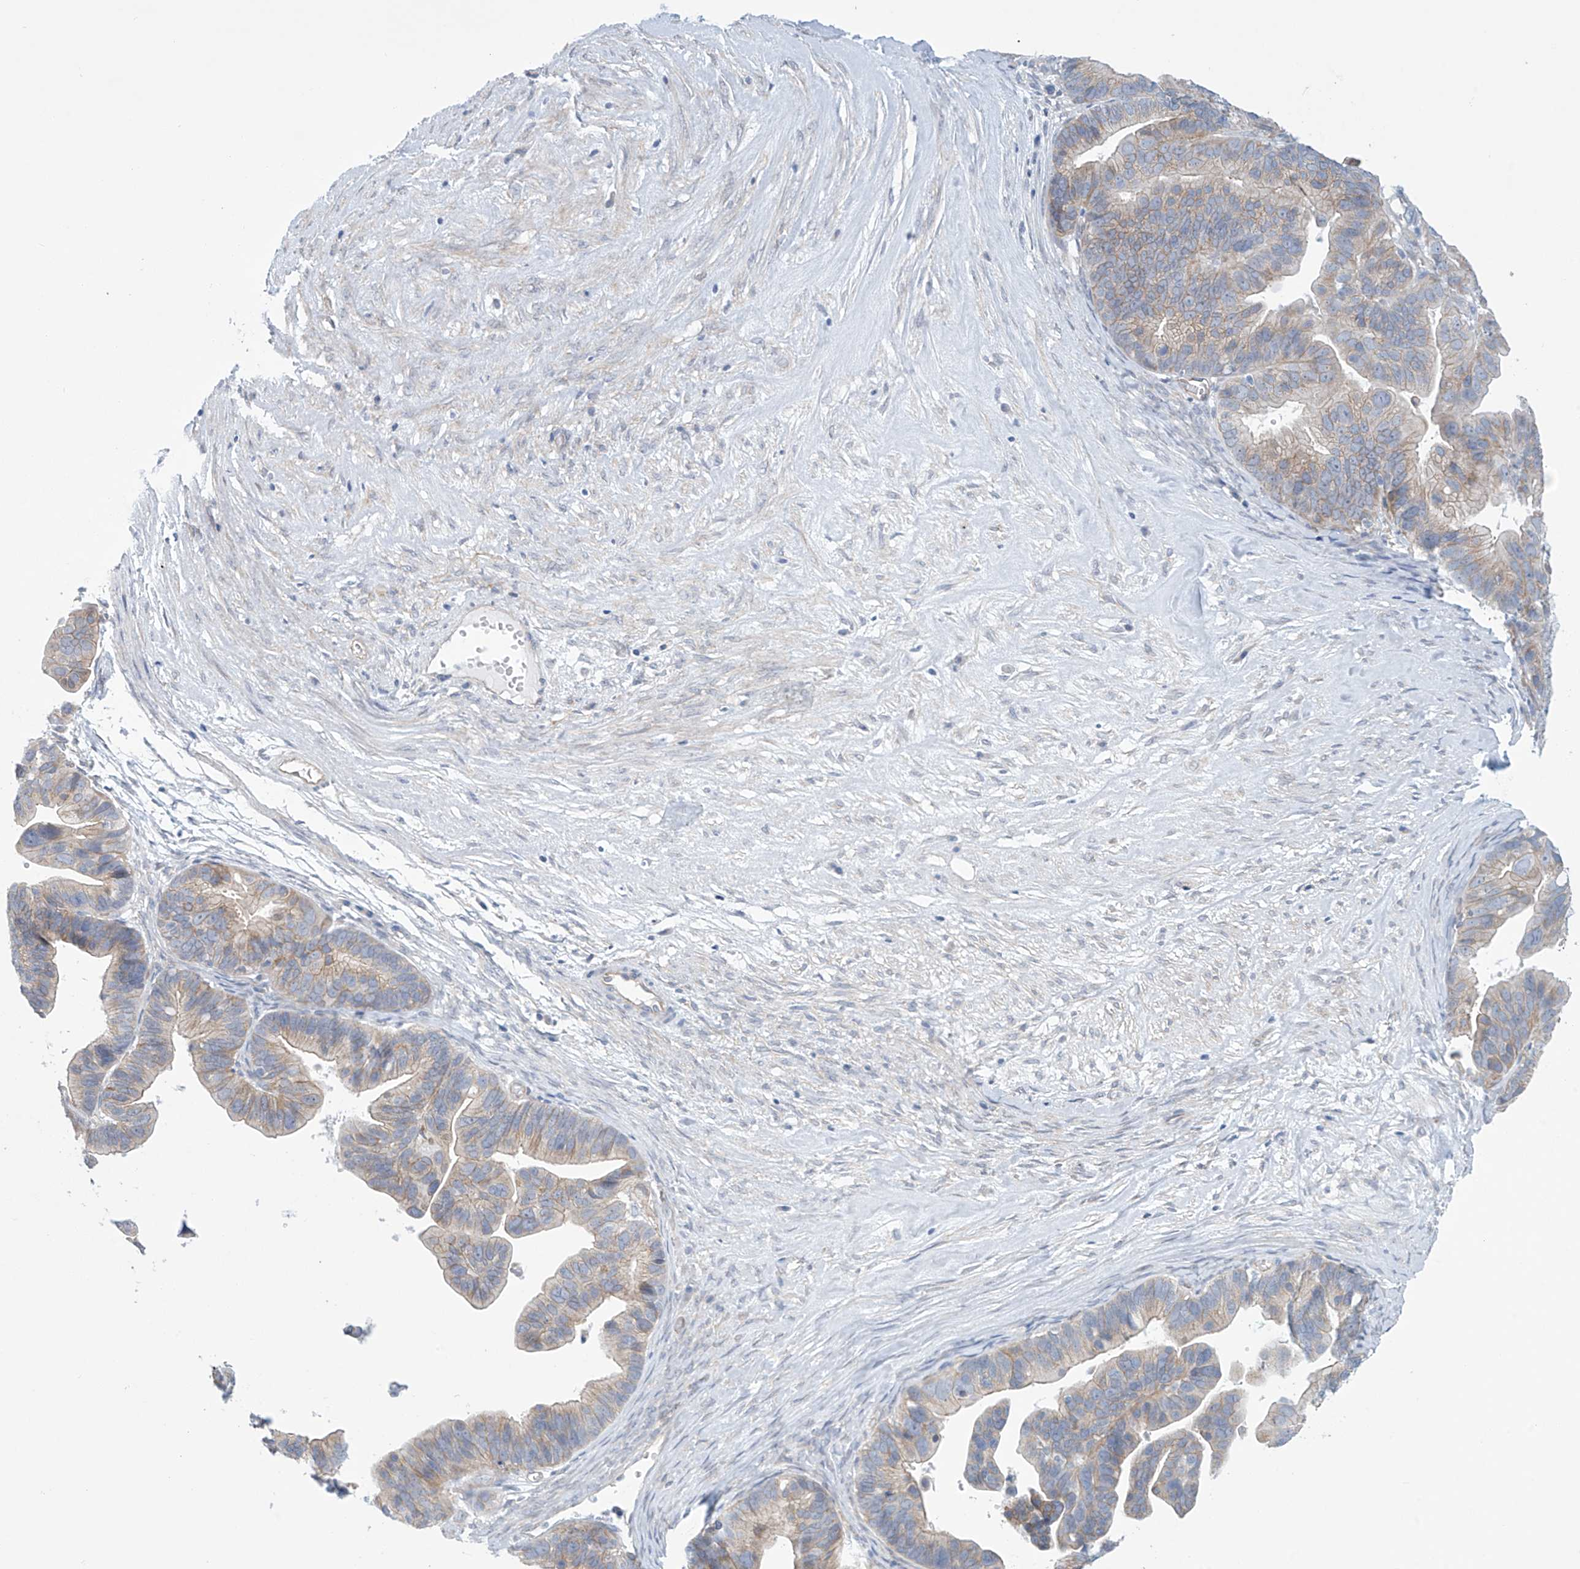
{"staining": {"intensity": "weak", "quantity": "<25%", "location": "cytoplasmic/membranous"}, "tissue": "ovarian cancer", "cell_type": "Tumor cells", "image_type": "cancer", "snomed": [{"axis": "morphology", "description": "Cystadenocarcinoma, serous, NOS"}, {"axis": "topography", "description": "Ovary"}], "caption": "DAB immunohistochemical staining of human serous cystadenocarcinoma (ovarian) reveals no significant expression in tumor cells. The staining was performed using DAB to visualize the protein expression in brown, while the nuclei were stained in blue with hematoxylin (Magnification: 20x).", "gene": "ABHD13", "patient": {"sex": "female", "age": 56}}